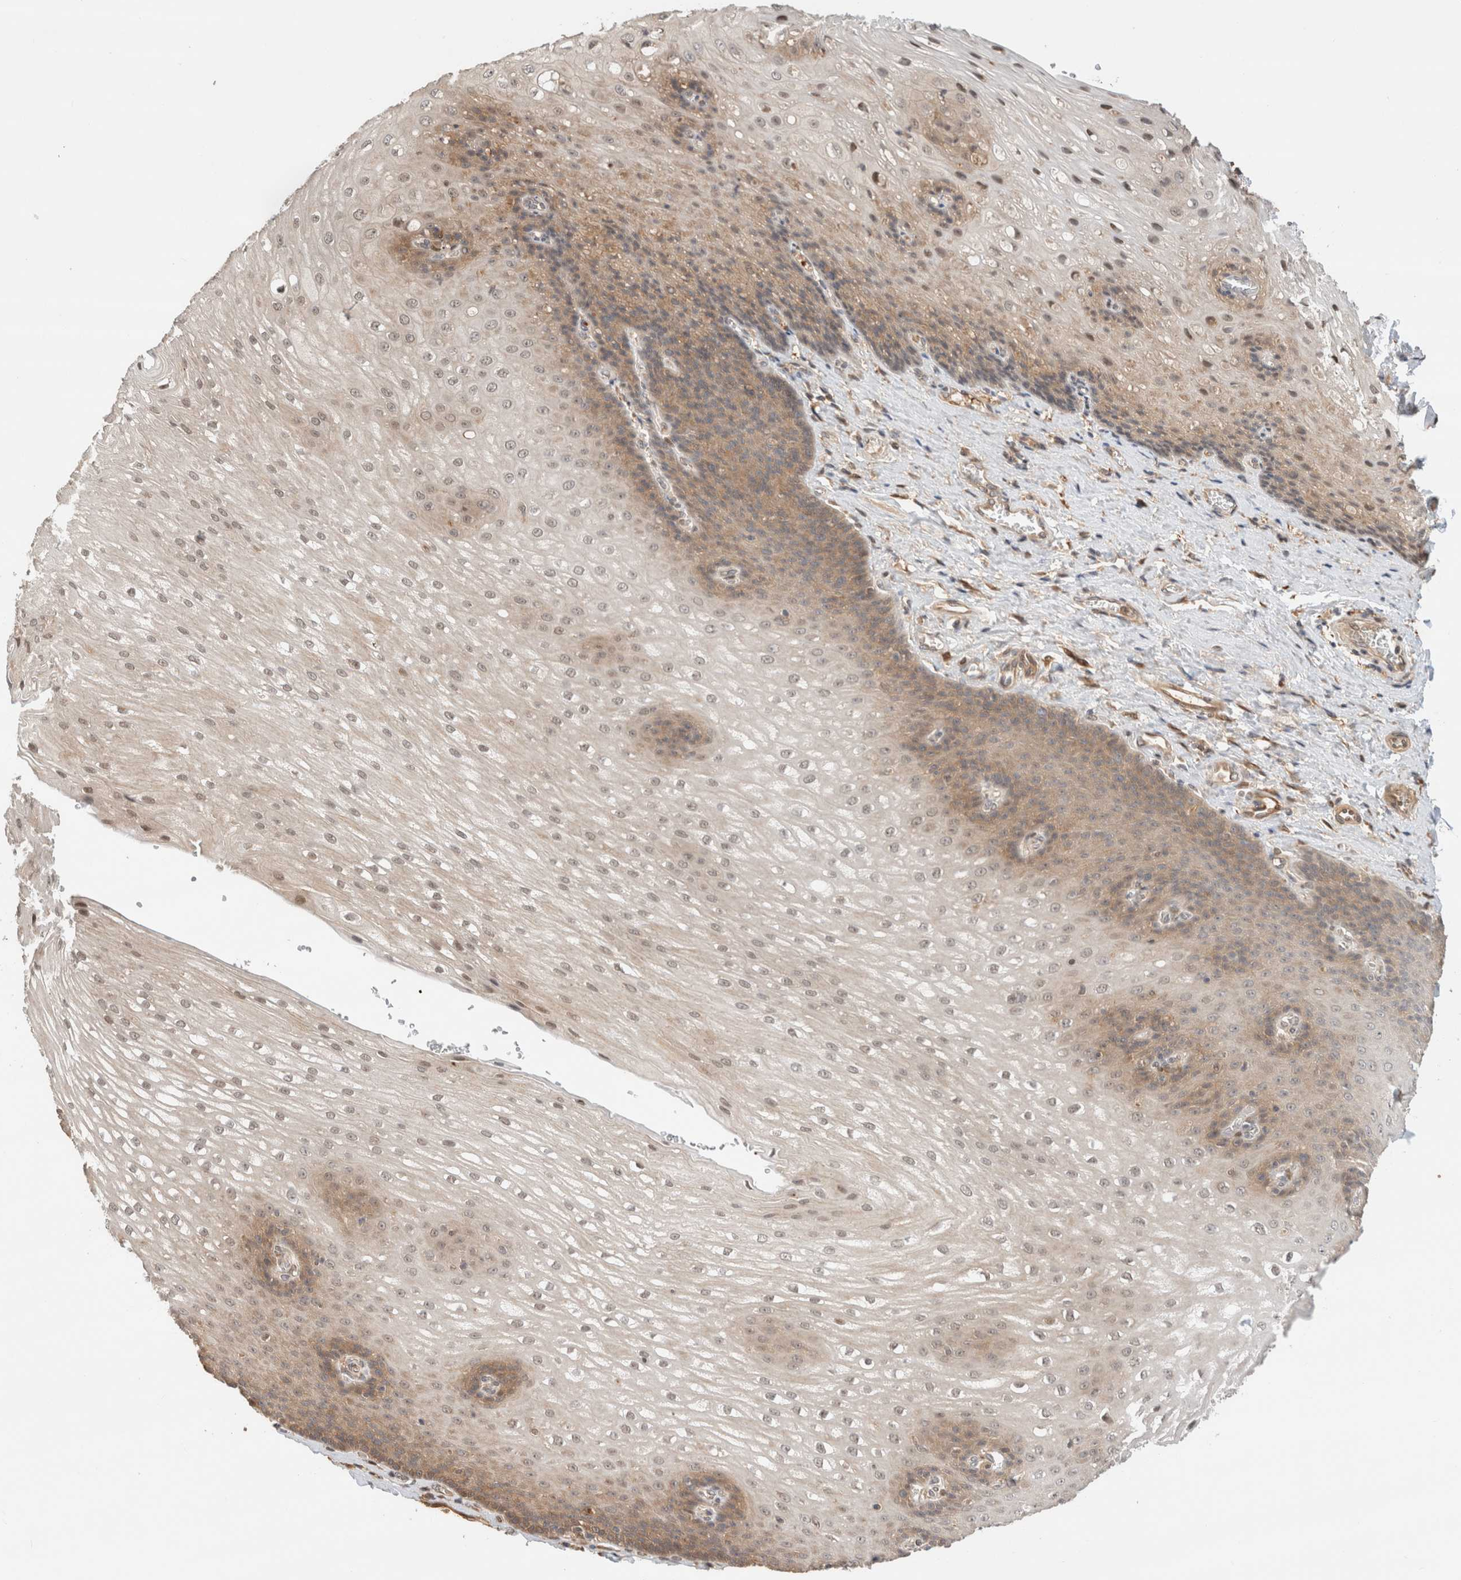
{"staining": {"intensity": "moderate", "quantity": ">75%", "location": "cytoplasmic/membranous,nuclear"}, "tissue": "esophagus", "cell_type": "Squamous epithelial cells", "image_type": "normal", "snomed": [{"axis": "morphology", "description": "Normal tissue, NOS"}, {"axis": "topography", "description": "Esophagus"}], "caption": "An IHC photomicrograph of benign tissue is shown. Protein staining in brown shows moderate cytoplasmic/membranous,nuclear positivity in esophagus within squamous epithelial cells.", "gene": "OTUD6B", "patient": {"sex": "male", "age": 48}}